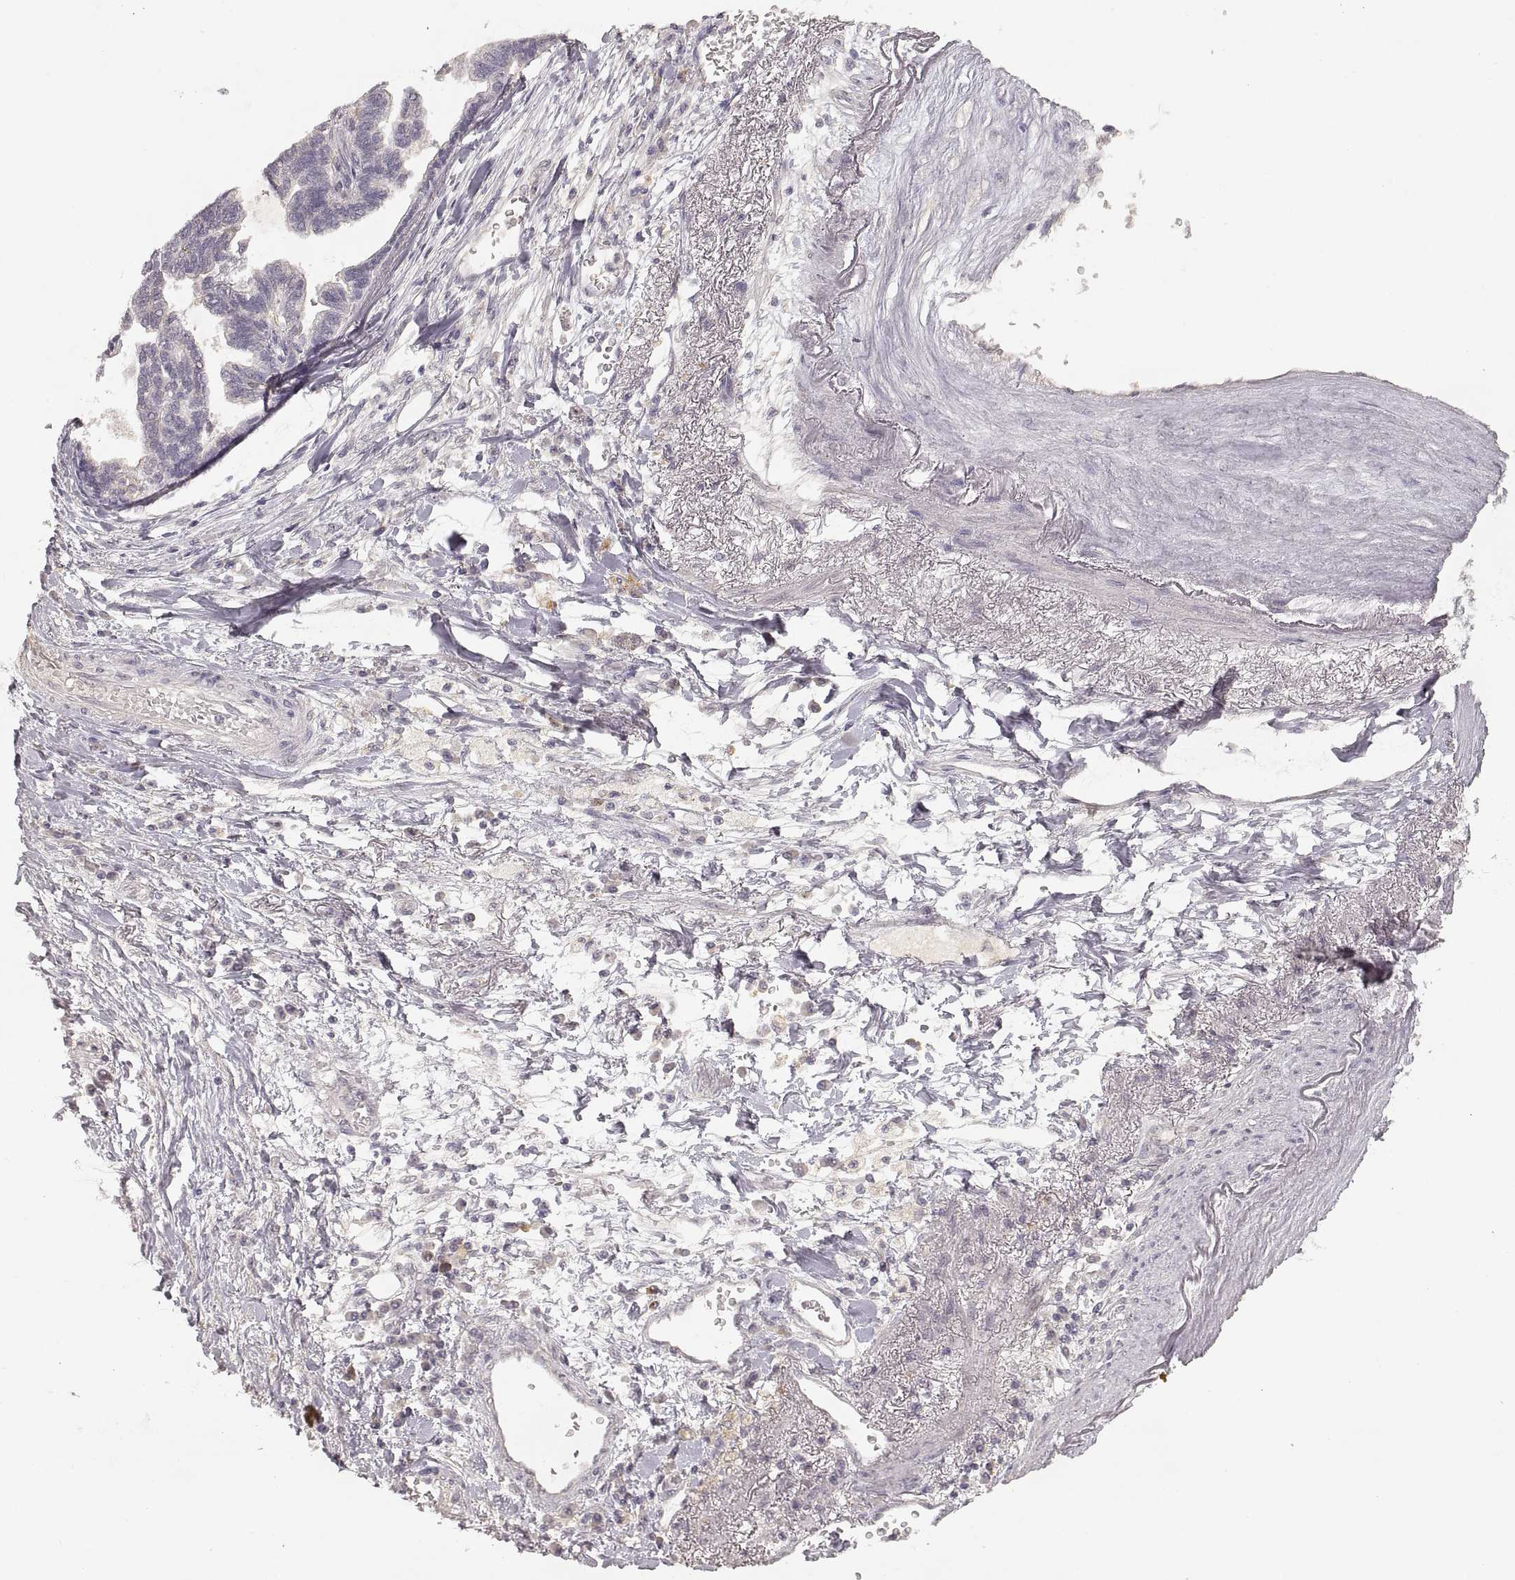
{"staining": {"intensity": "negative", "quantity": "none", "location": "none"}, "tissue": "stomach cancer", "cell_type": "Tumor cells", "image_type": "cancer", "snomed": [{"axis": "morphology", "description": "Adenocarcinoma, NOS"}, {"axis": "topography", "description": "Stomach"}], "caption": "Tumor cells show no significant protein expression in stomach adenocarcinoma.", "gene": "LAMC2", "patient": {"sex": "male", "age": 83}}